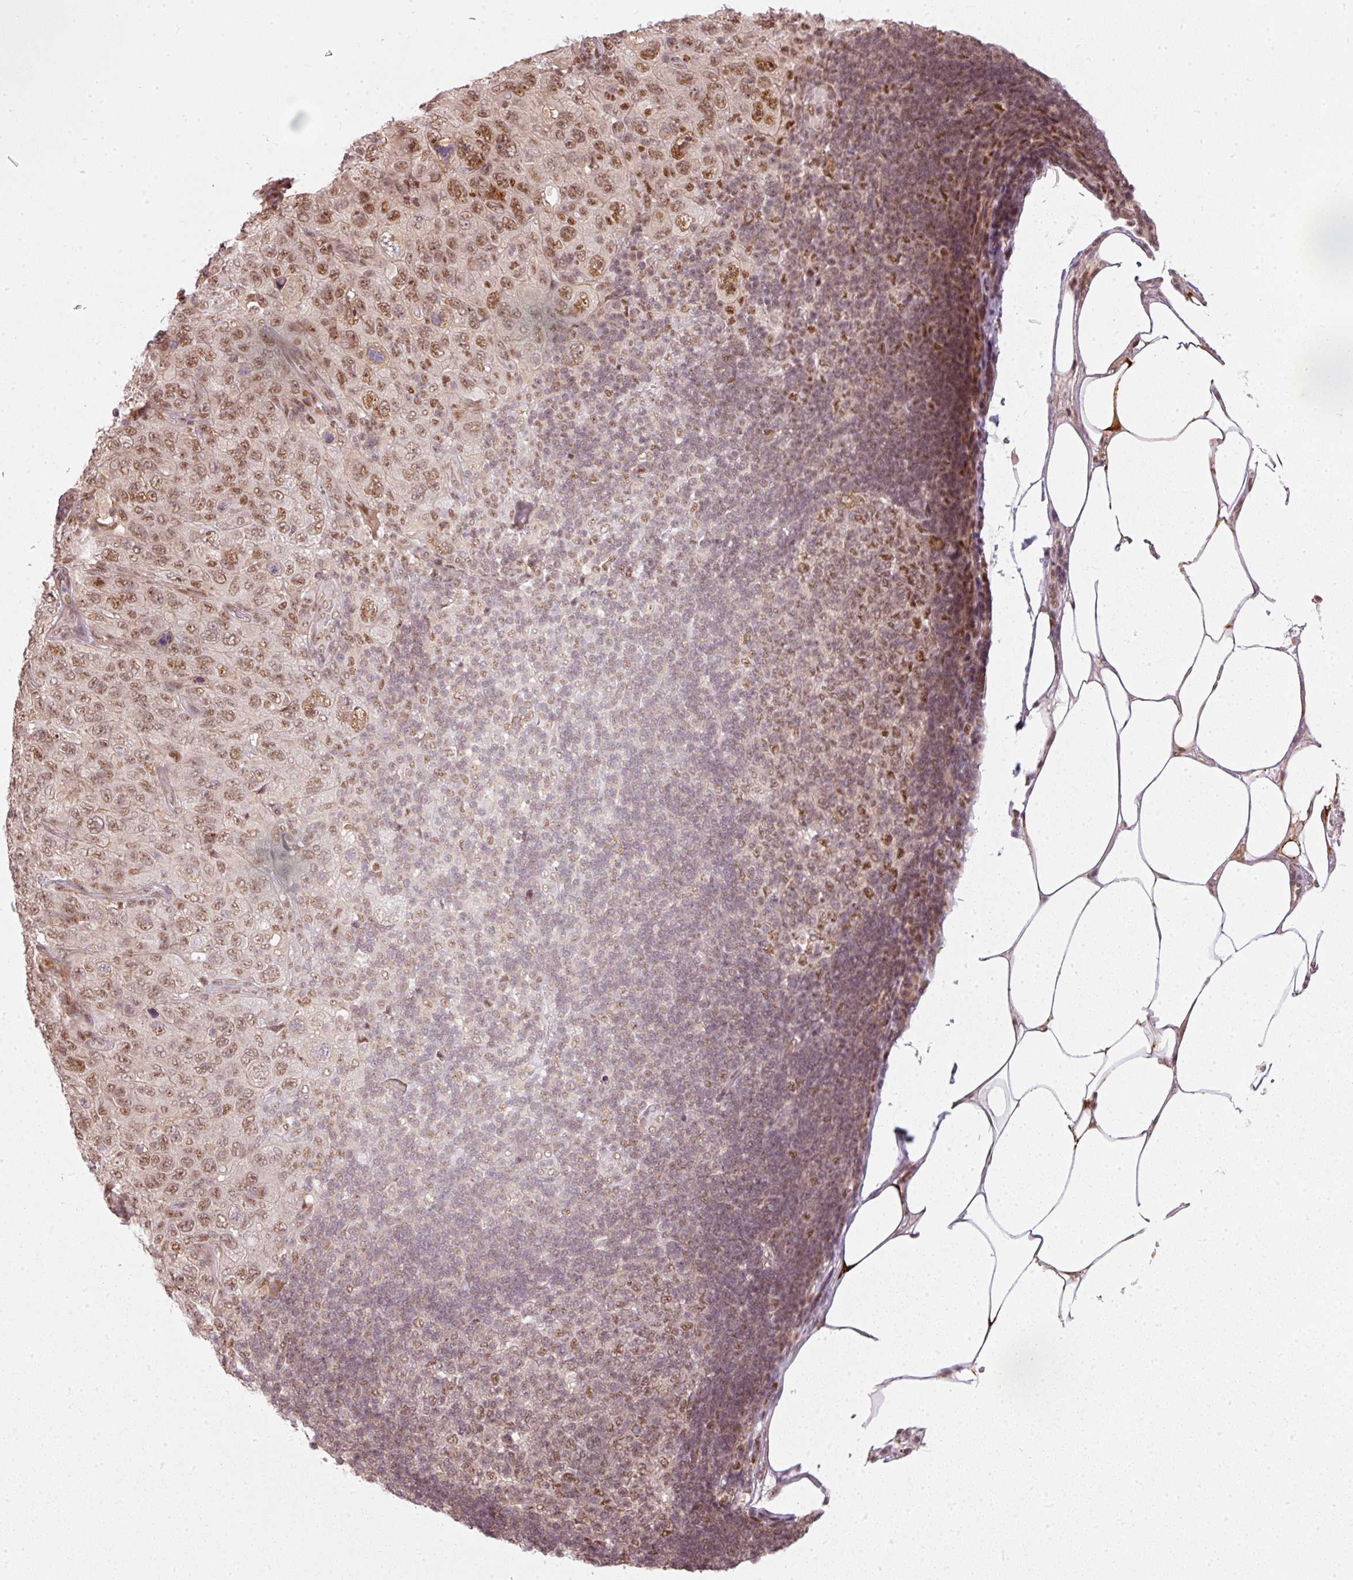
{"staining": {"intensity": "moderate", "quantity": ">75%", "location": "nuclear"}, "tissue": "pancreatic cancer", "cell_type": "Tumor cells", "image_type": "cancer", "snomed": [{"axis": "morphology", "description": "Adenocarcinoma, NOS"}, {"axis": "topography", "description": "Pancreas"}], "caption": "This is an image of IHC staining of adenocarcinoma (pancreatic), which shows moderate staining in the nuclear of tumor cells.", "gene": "THOC6", "patient": {"sex": "male", "age": 68}}